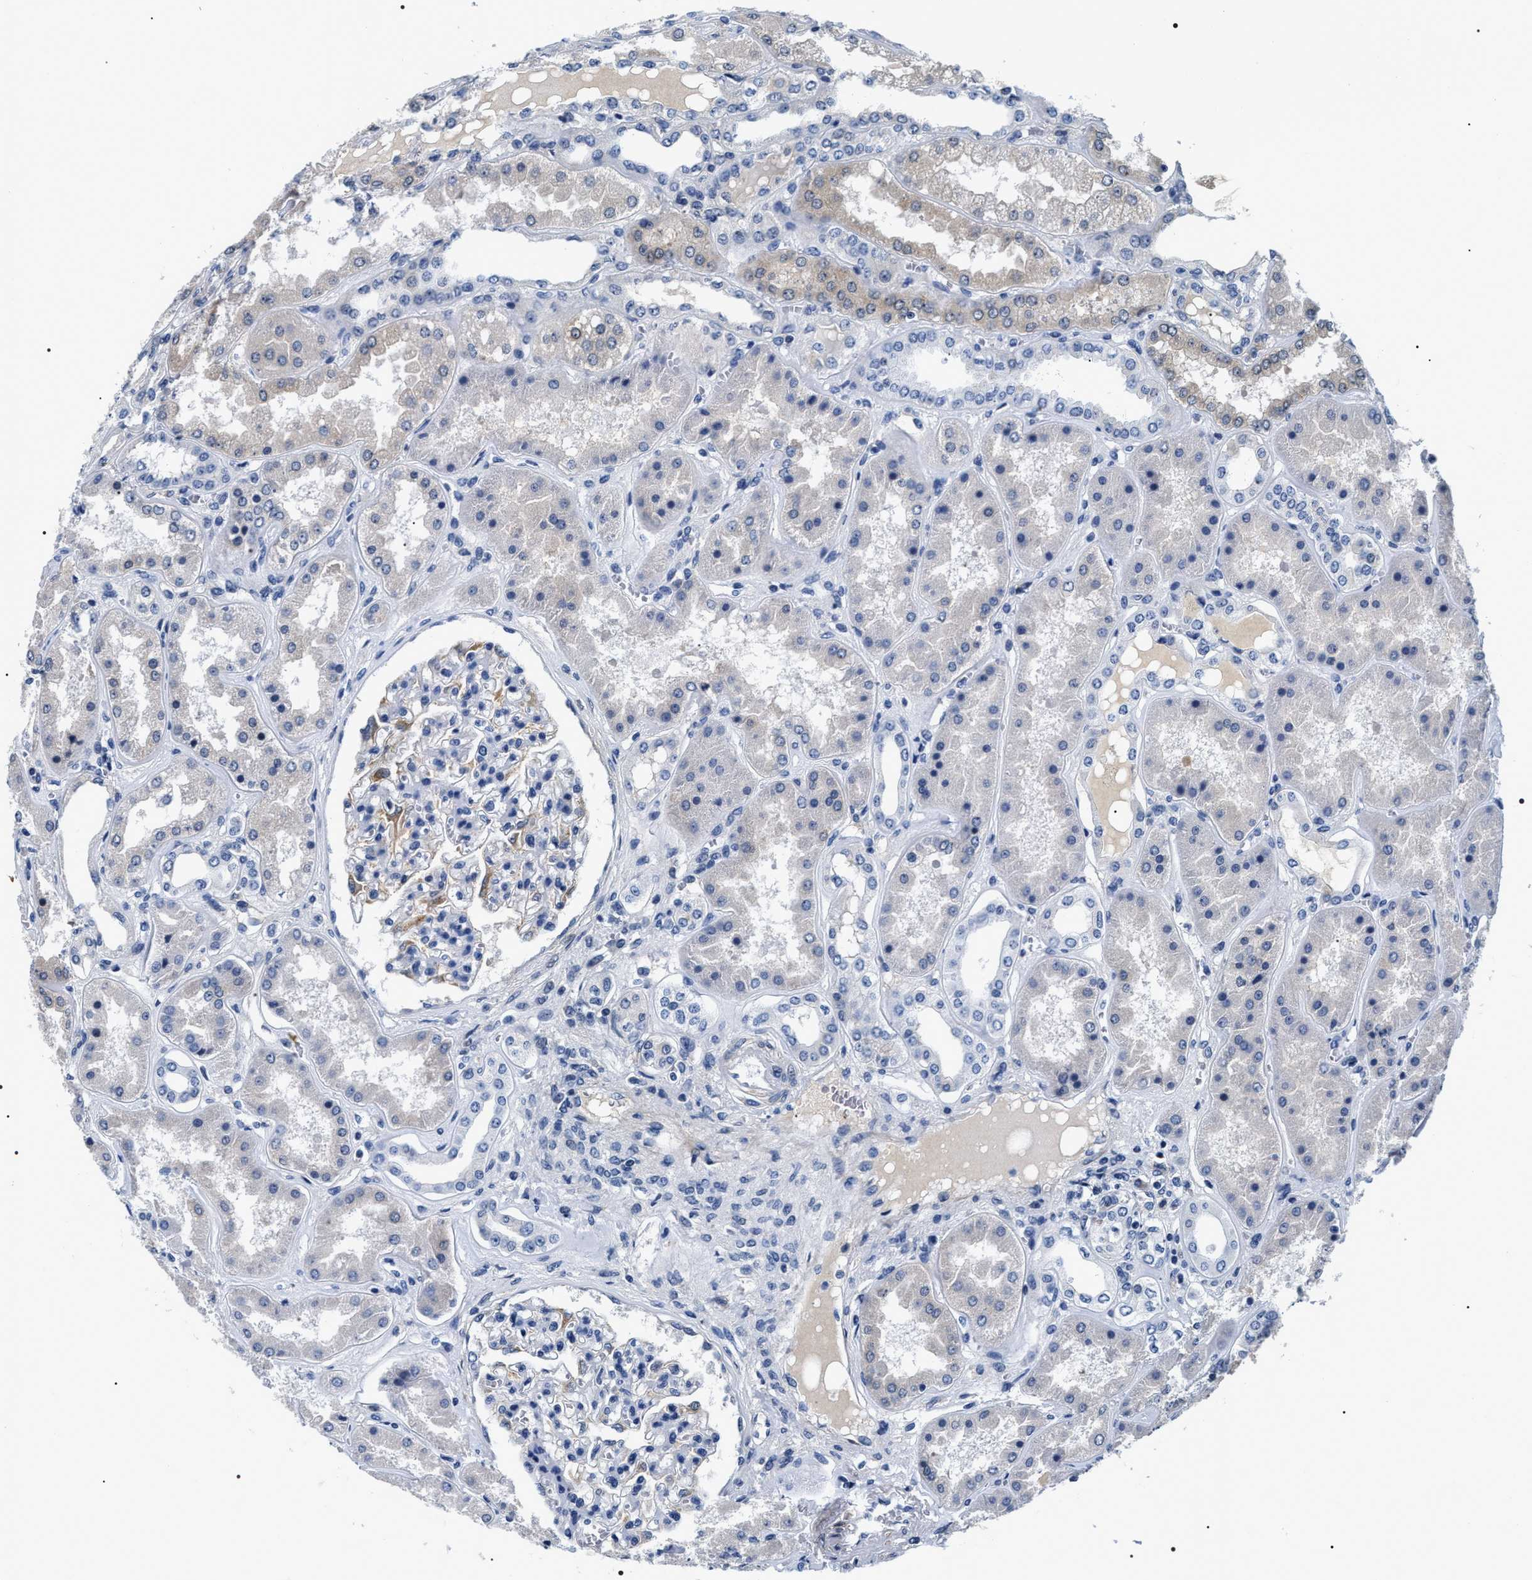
{"staining": {"intensity": "negative", "quantity": "none", "location": "none"}, "tissue": "kidney", "cell_type": "Cells in glomeruli", "image_type": "normal", "snomed": [{"axis": "morphology", "description": "Normal tissue, NOS"}, {"axis": "topography", "description": "Kidney"}], "caption": "Image shows no protein expression in cells in glomeruli of benign kidney.", "gene": "BAG2", "patient": {"sex": "female", "age": 56}}